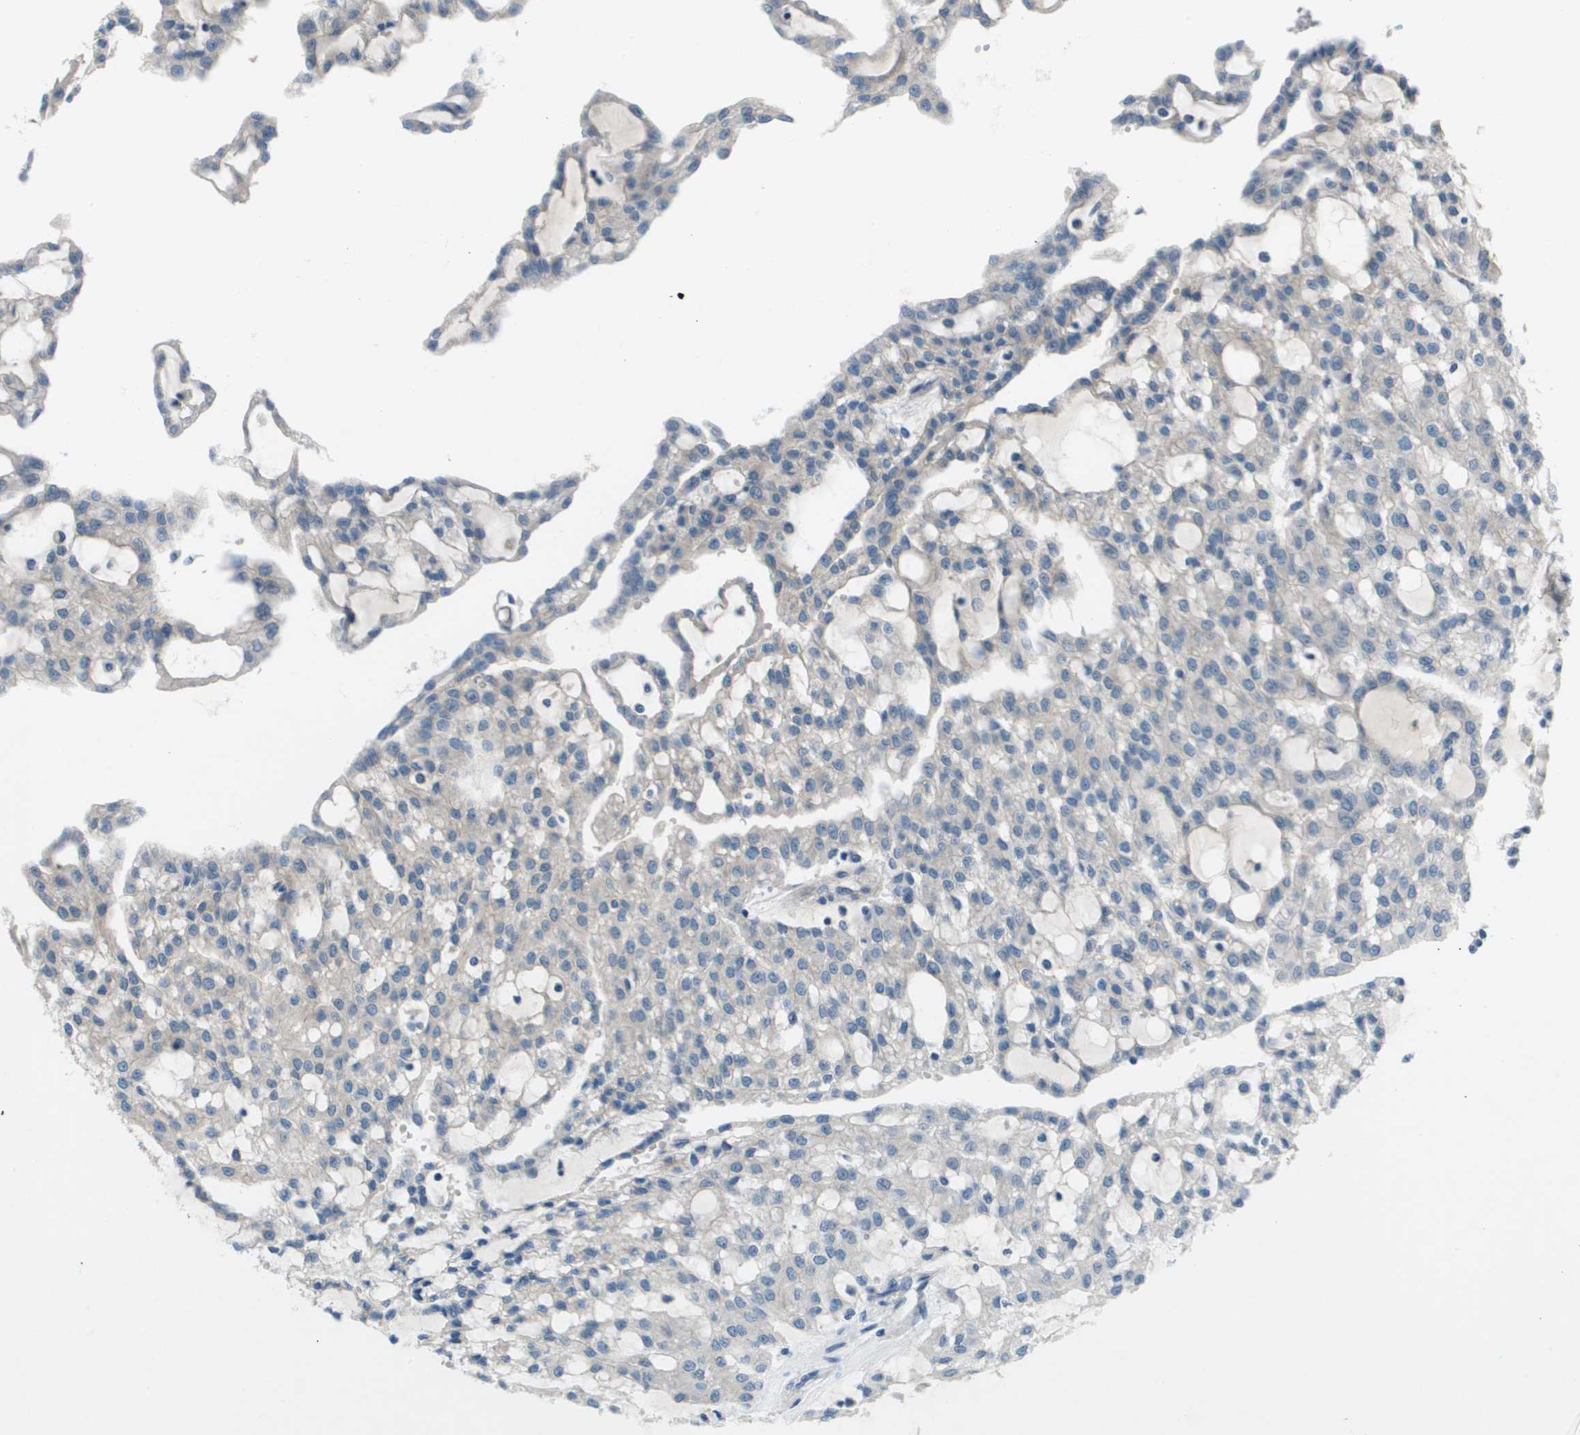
{"staining": {"intensity": "negative", "quantity": "none", "location": "none"}, "tissue": "renal cancer", "cell_type": "Tumor cells", "image_type": "cancer", "snomed": [{"axis": "morphology", "description": "Adenocarcinoma, NOS"}, {"axis": "topography", "description": "Kidney"}], "caption": "A micrograph of renal cancer stained for a protein reveals no brown staining in tumor cells. The staining was performed using DAB to visualize the protein expression in brown, while the nuclei were stained in blue with hematoxylin (Magnification: 20x).", "gene": "PCOLCE", "patient": {"sex": "male", "age": 63}}